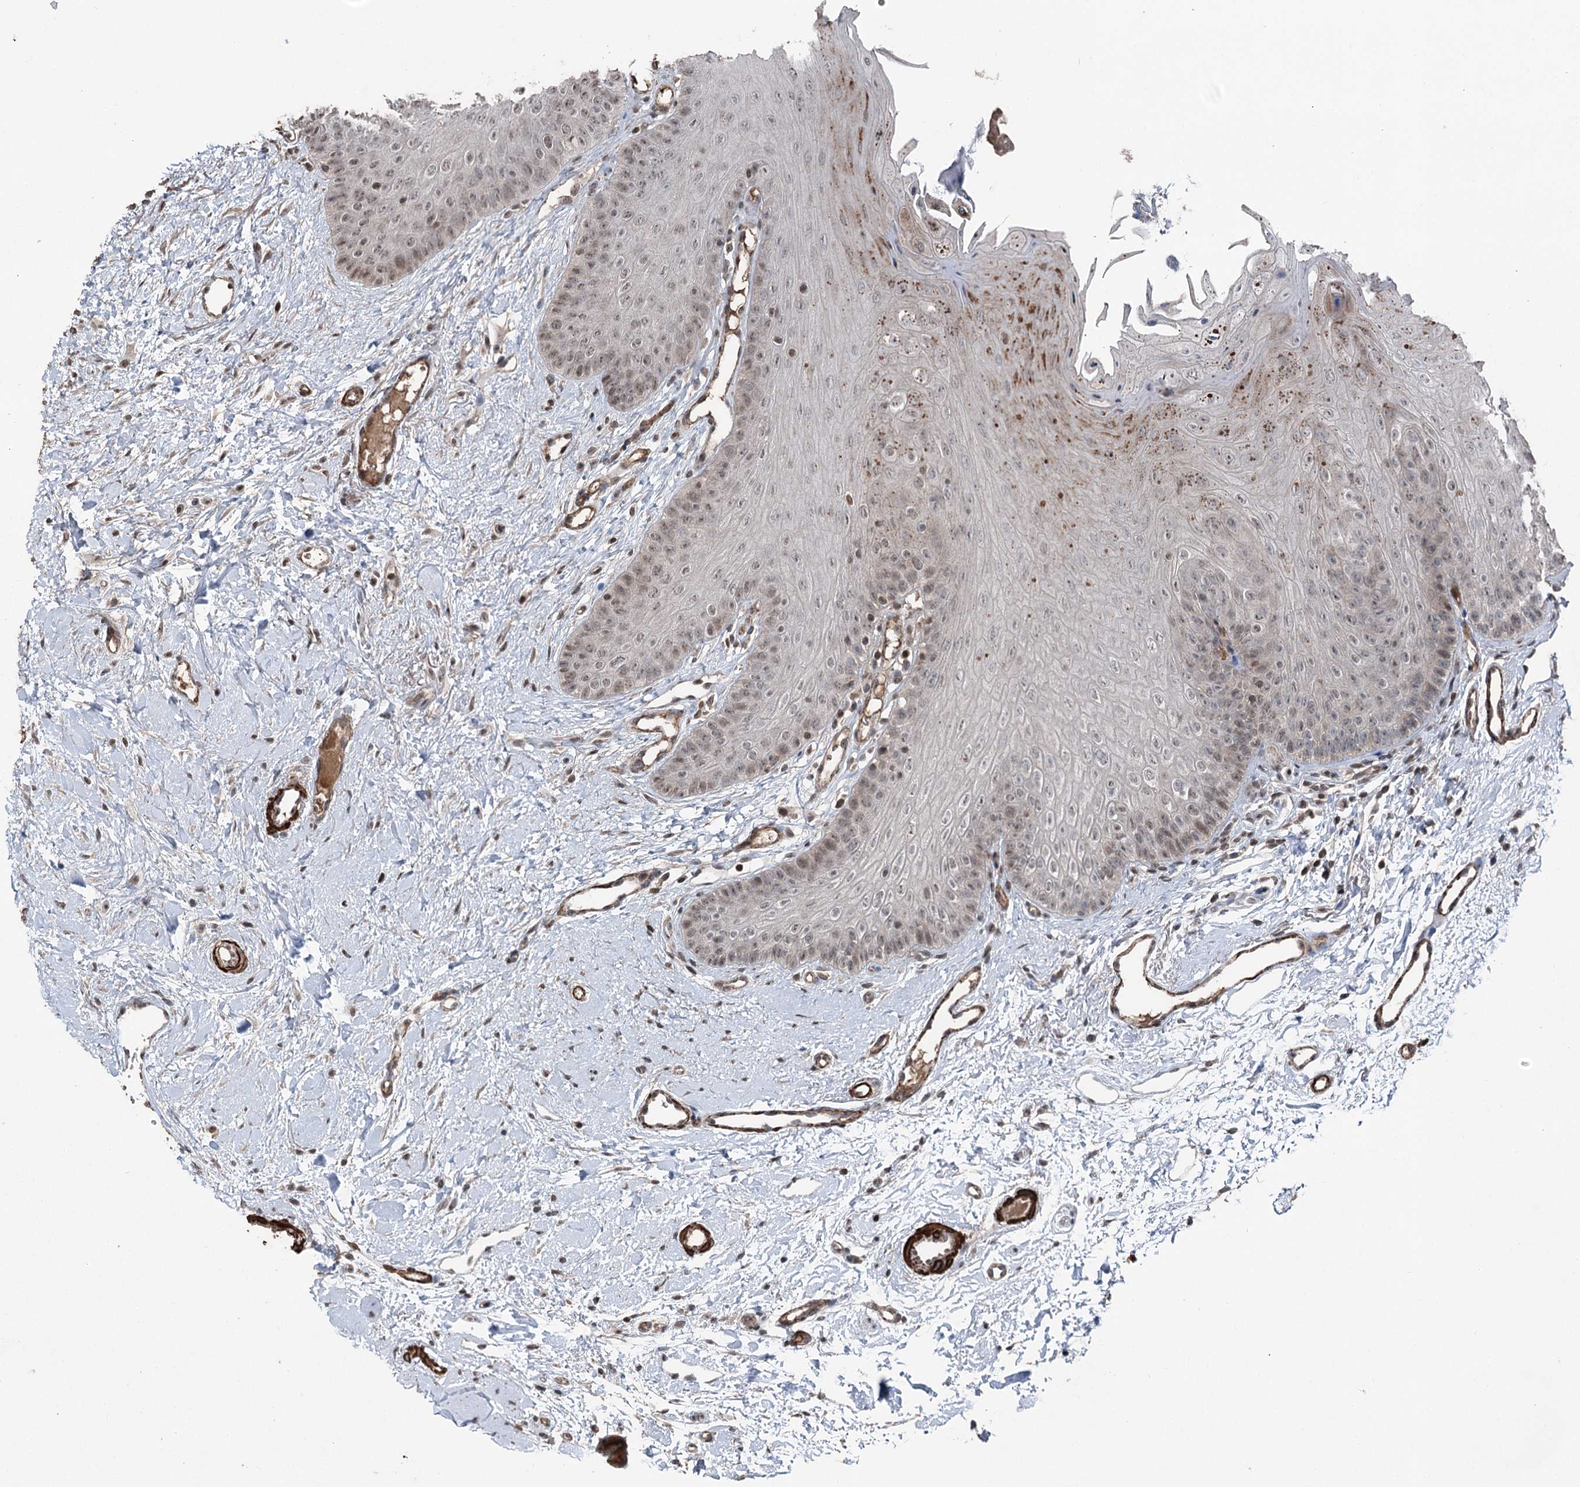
{"staining": {"intensity": "weak", "quantity": "25%-75%", "location": "nuclear"}, "tissue": "oral mucosa", "cell_type": "Squamous epithelial cells", "image_type": "normal", "snomed": [{"axis": "morphology", "description": "Normal tissue, NOS"}, {"axis": "topography", "description": "Oral tissue"}], "caption": "Weak nuclear positivity for a protein is present in approximately 25%-75% of squamous epithelial cells of benign oral mucosa using immunohistochemistry (IHC).", "gene": "CCDC82", "patient": {"sex": "female", "age": 68}}